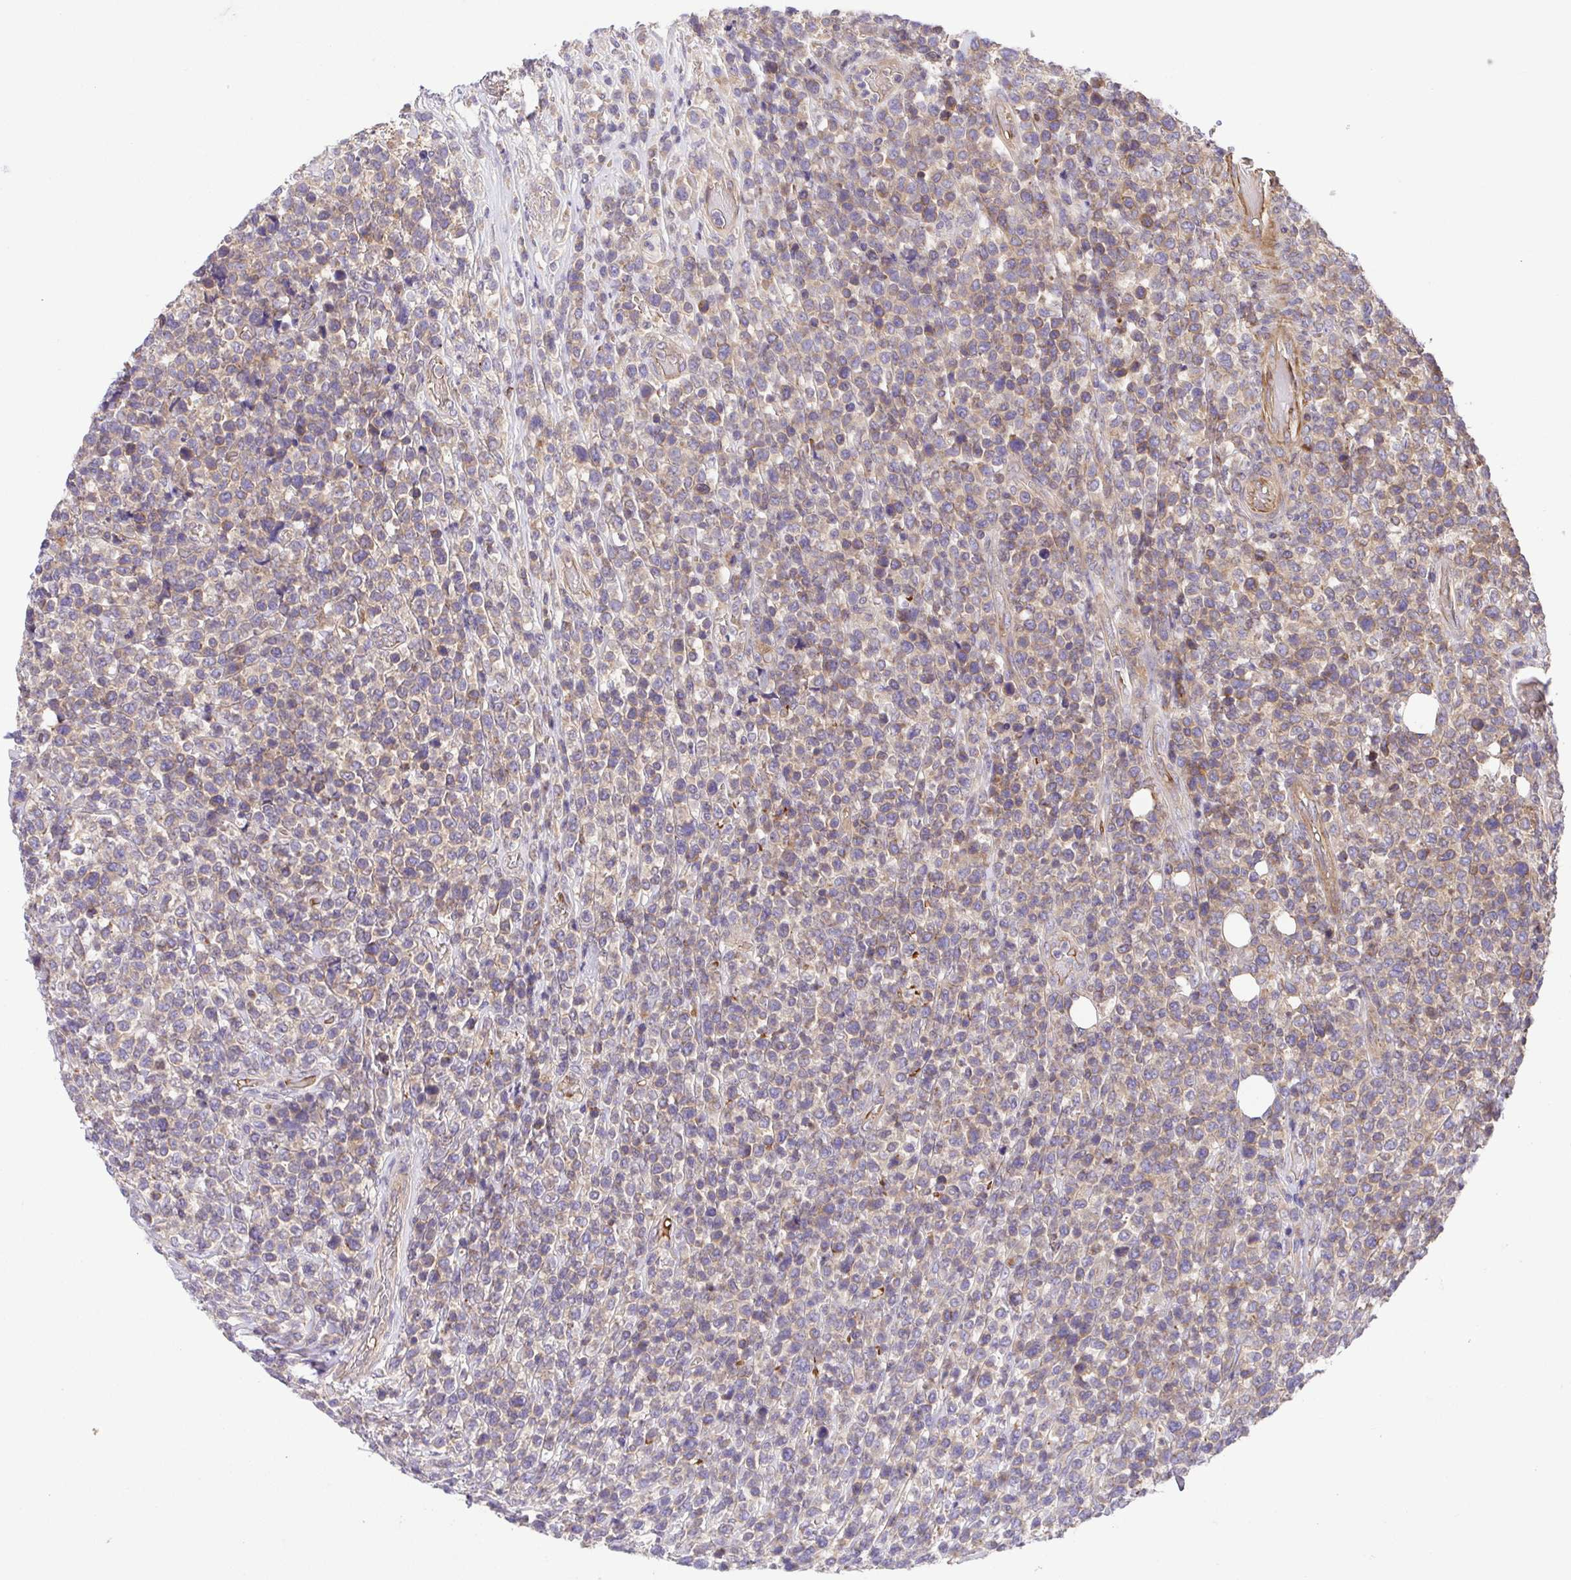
{"staining": {"intensity": "weak", "quantity": "25%-75%", "location": "cytoplasmic/membranous"}, "tissue": "lymphoma", "cell_type": "Tumor cells", "image_type": "cancer", "snomed": [{"axis": "morphology", "description": "Malignant lymphoma, non-Hodgkin's type, High grade"}, {"axis": "topography", "description": "Soft tissue"}], "caption": "The immunohistochemical stain highlights weak cytoplasmic/membranous positivity in tumor cells of lymphoma tissue.", "gene": "IDE", "patient": {"sex": "female", "age": 56}}